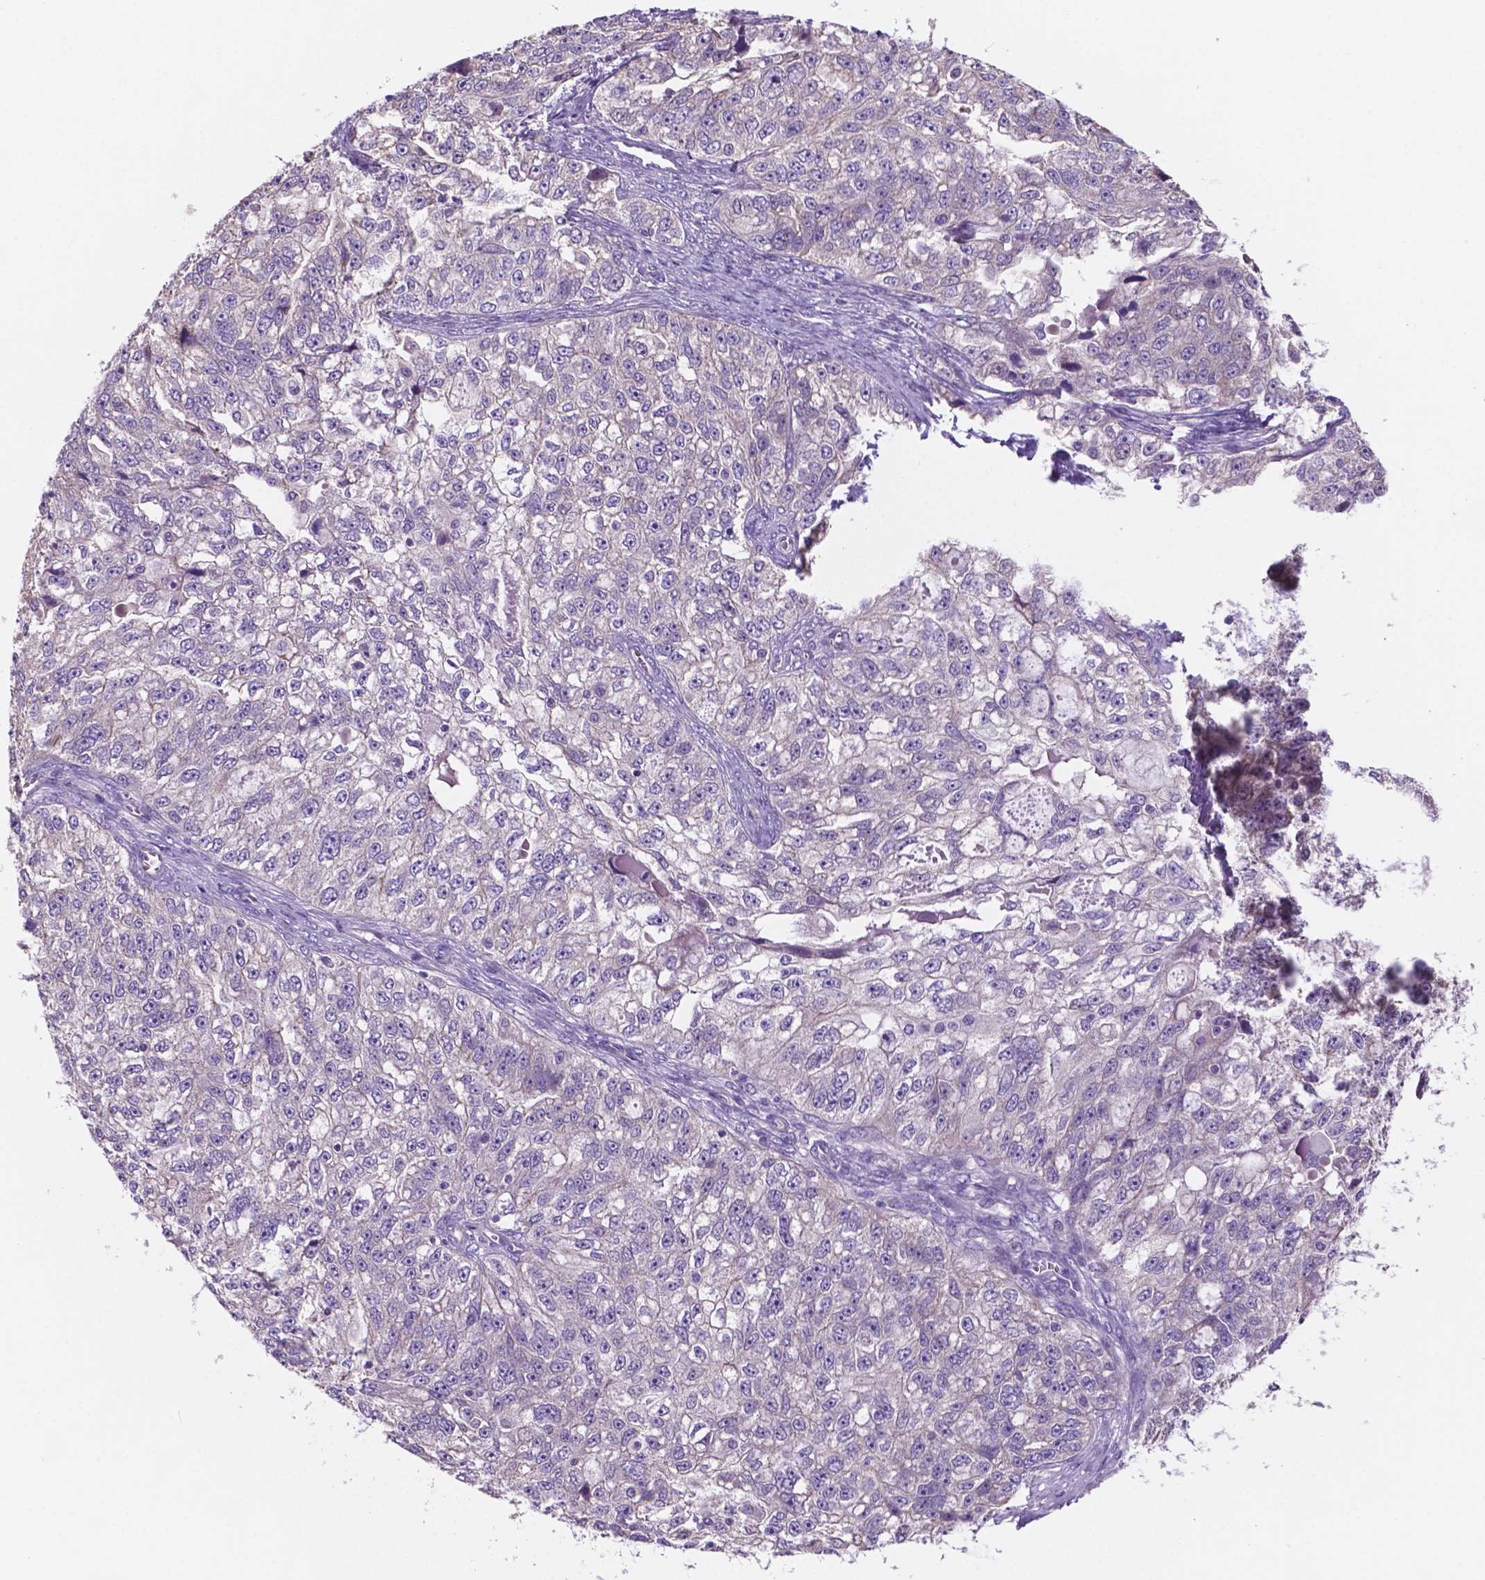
{"staining": {"intensity": "negative", "quantity": "none", "location": "none"}, "tissue": "ovarian cancer", "cell_type": "Tumor cells", "image_type": "cancer", "snomed": [{"axis": "morphology", "description": "Cystadenocarcinoma, serous, NOS"}, {"axis": "topography", "description": "Ovary"}], "caption": "This is an immunohistochemistry image of ovarian cancer. There is no staining in tumor cells.", "gene": "MKRN2OS", "patient": {"sex": "female", "age": 51}}